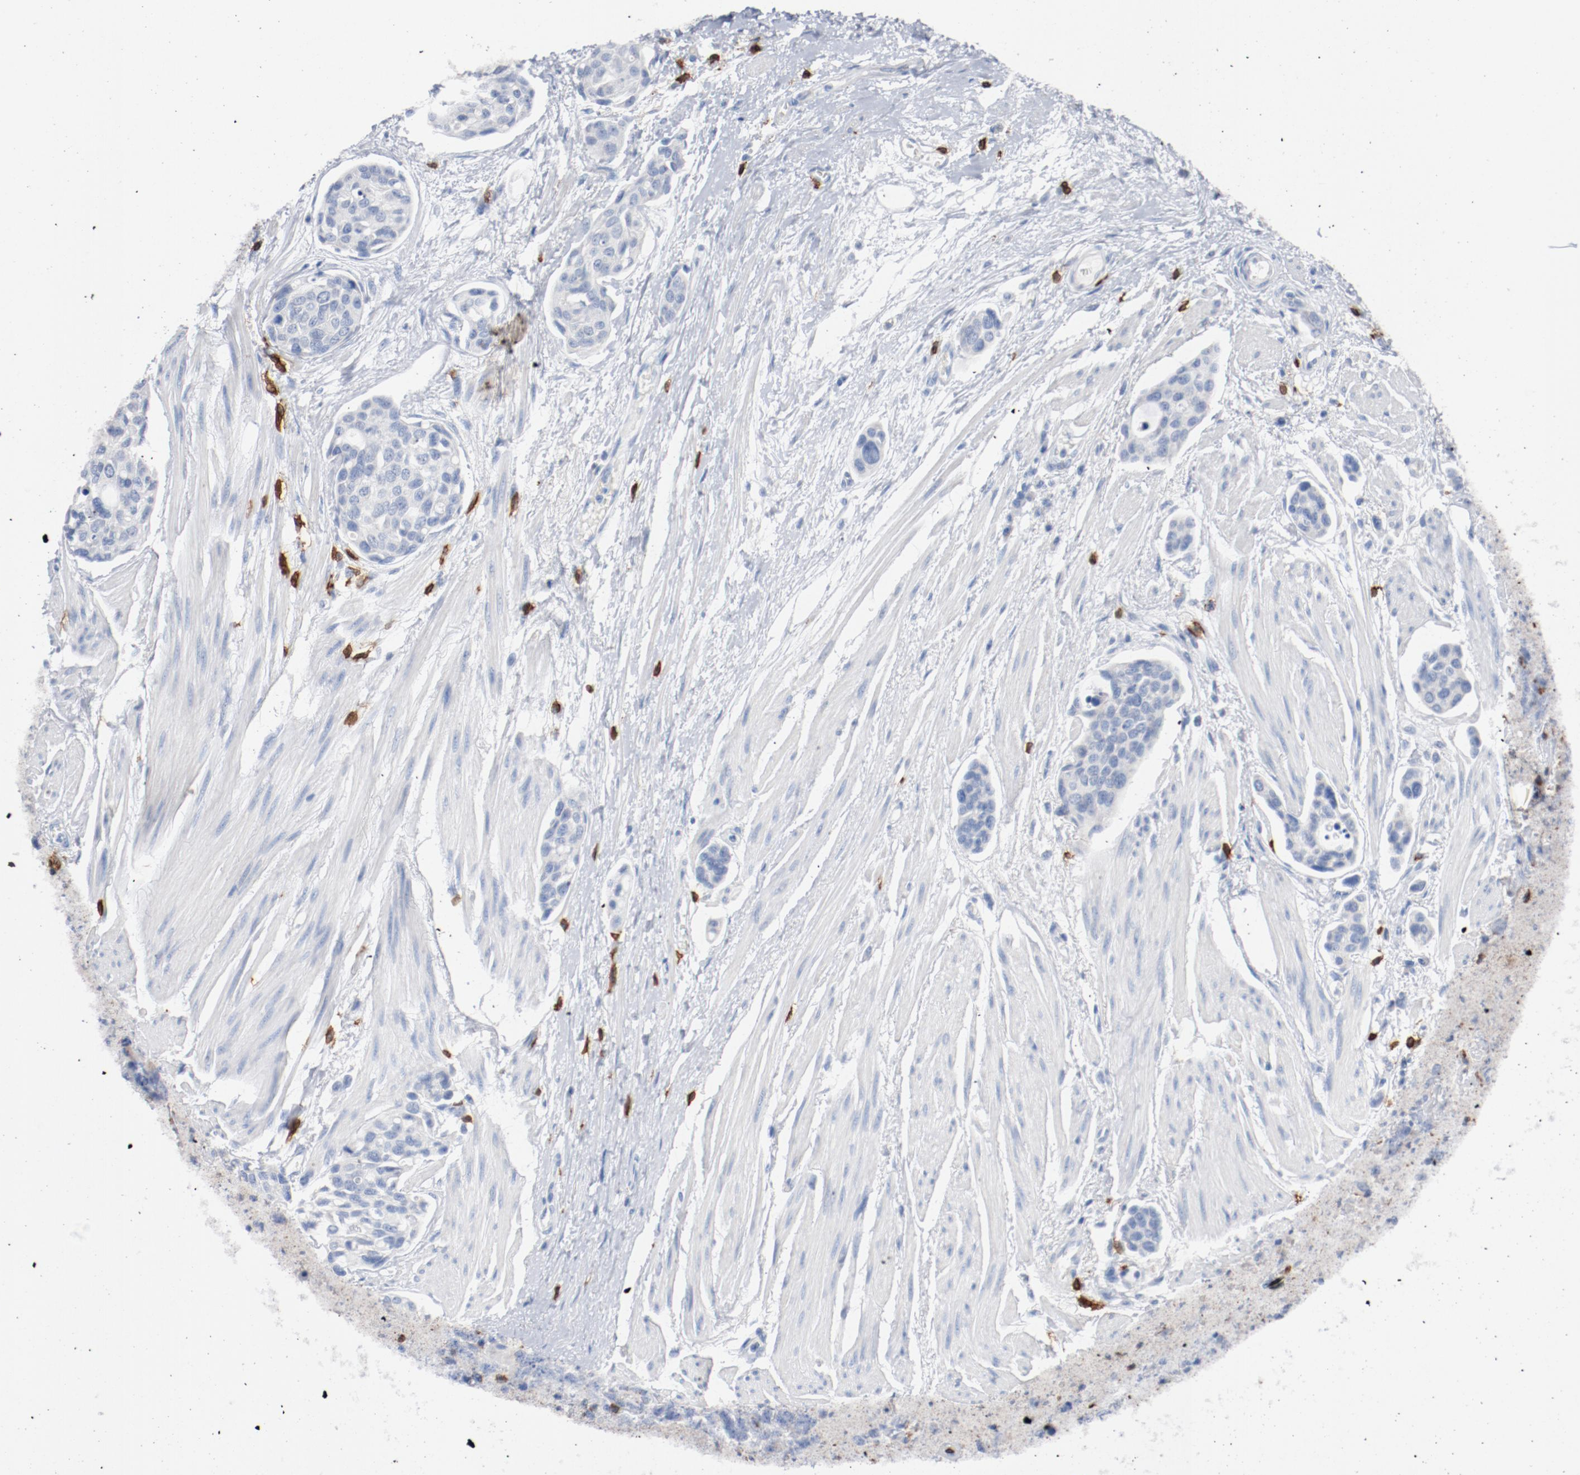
{"staining": {"intensity": "negative", "quantity": "none", "location": "none"}, "tissue": "urothelial cancer", "cell_type": "Tumor cells", "image_type": "cancer", "snomed": [{"axis": "morphology", "description": "Urothelial carcinoma, High grade"}, {"axis": "topography", "description": "Urinary bladder"}], "caption": "The immunohistochemistry histopathology image has no significant expression in tumor cells of urothelial cancer tissue. (Brightfield microscopy of DAB (3,3'-diaminobenzidine) IHC at high magnification).", "gene": "CD247", "patient": {"sex": "male", "age": 78}}